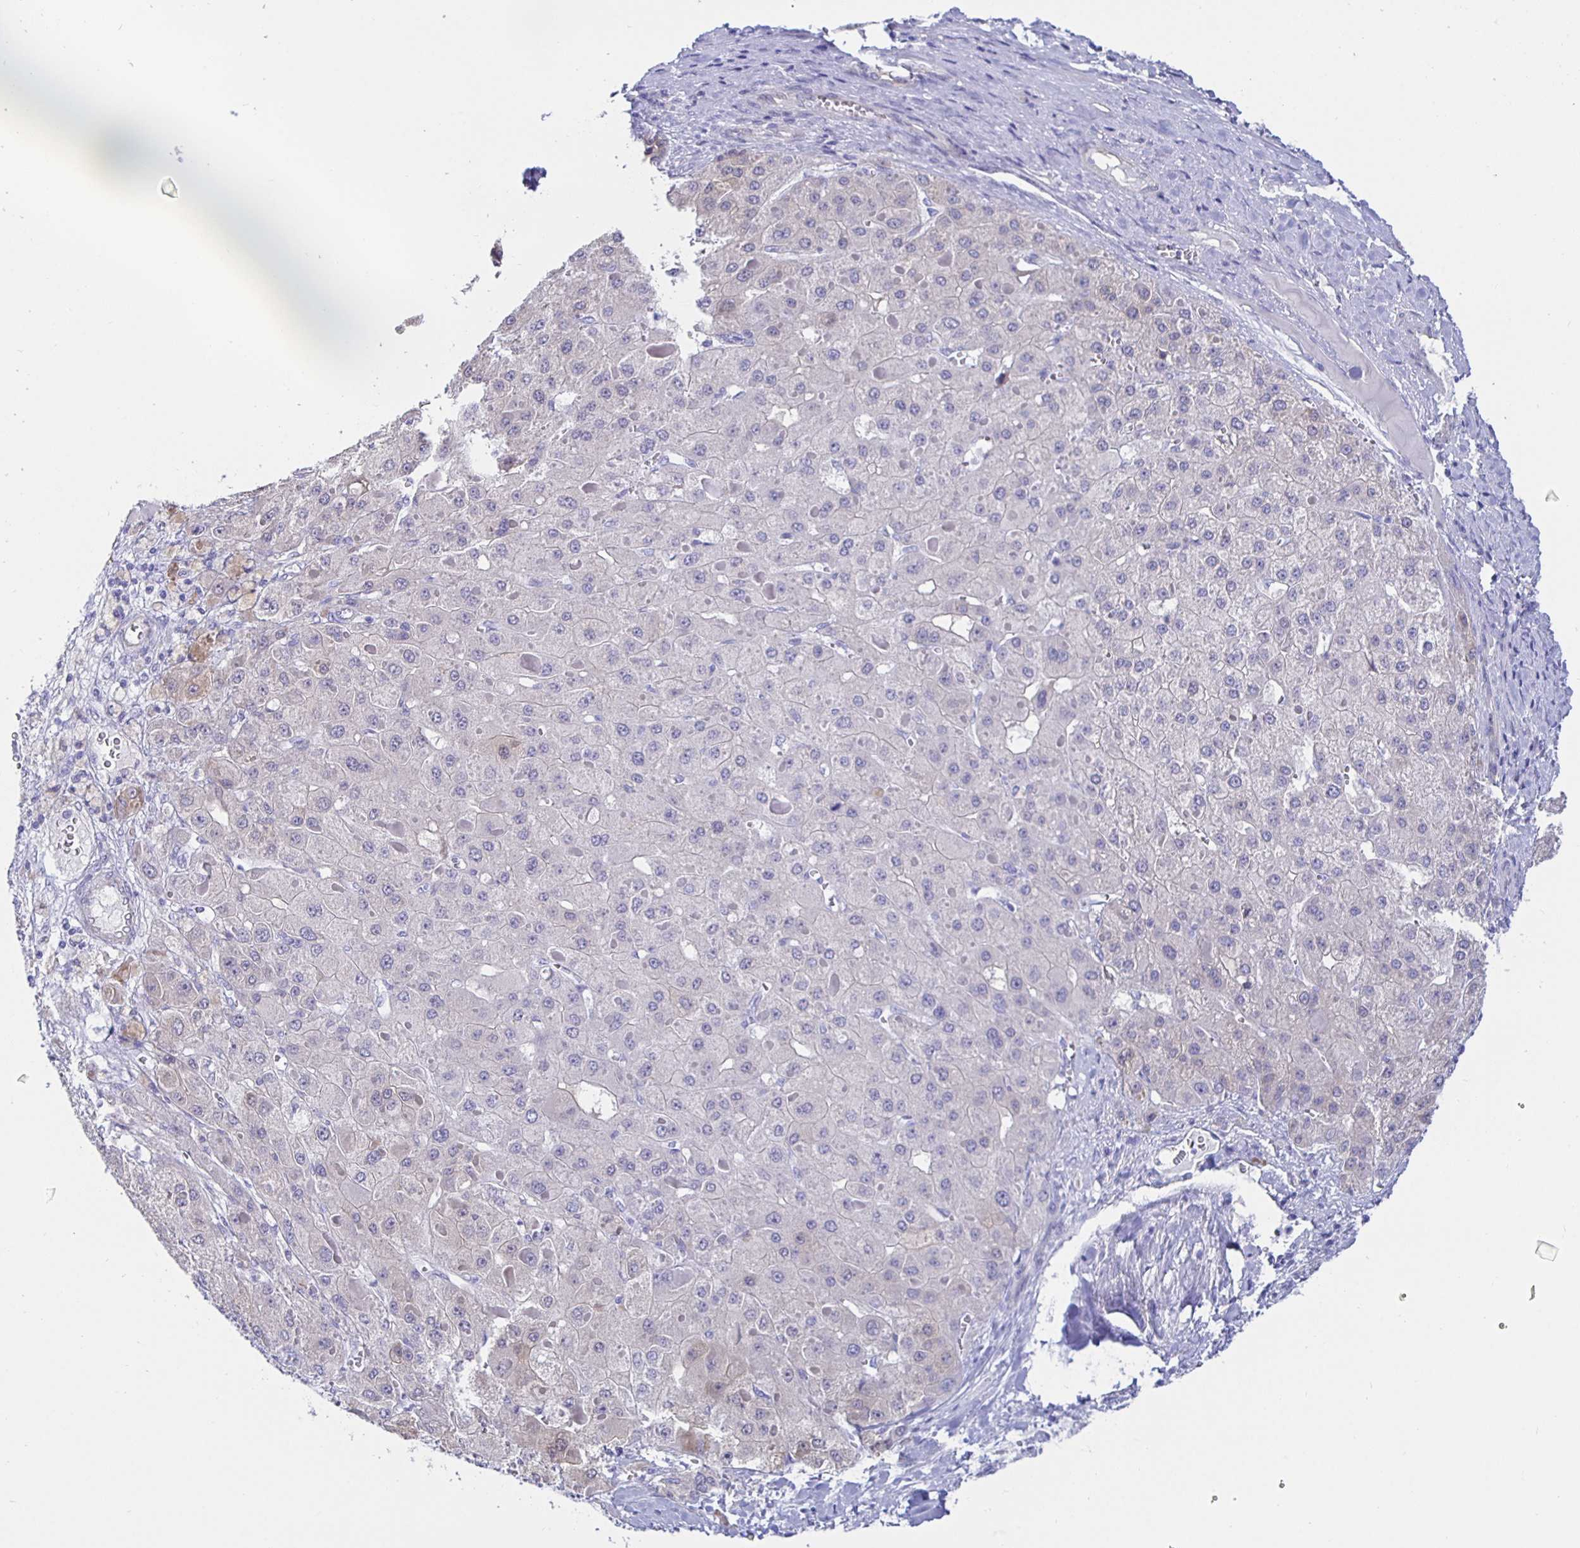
{"staining": {"intensity": "negative", "quantity": "none", "location": "none"}, "tissue": "liver cancer", "cell_type": "Tumor cells", "image_type": "cancer", "snomed": [{"axis": "morphology", "description": "Carcinoma, Hepatocellular, NOS"}, {"axis": "topography", "description": "Liver"}], "caption": "Immunohistochemistry (IHC) photomicrograph of neoplastic tissue: human hepatocellular carcinoma (liver) stained with DAB displays no significant protein expression in tumor cells. Nuclei are stained in blue.", "gene": "HSPA4L", "patient": {"sex": "female", "age": 73}}